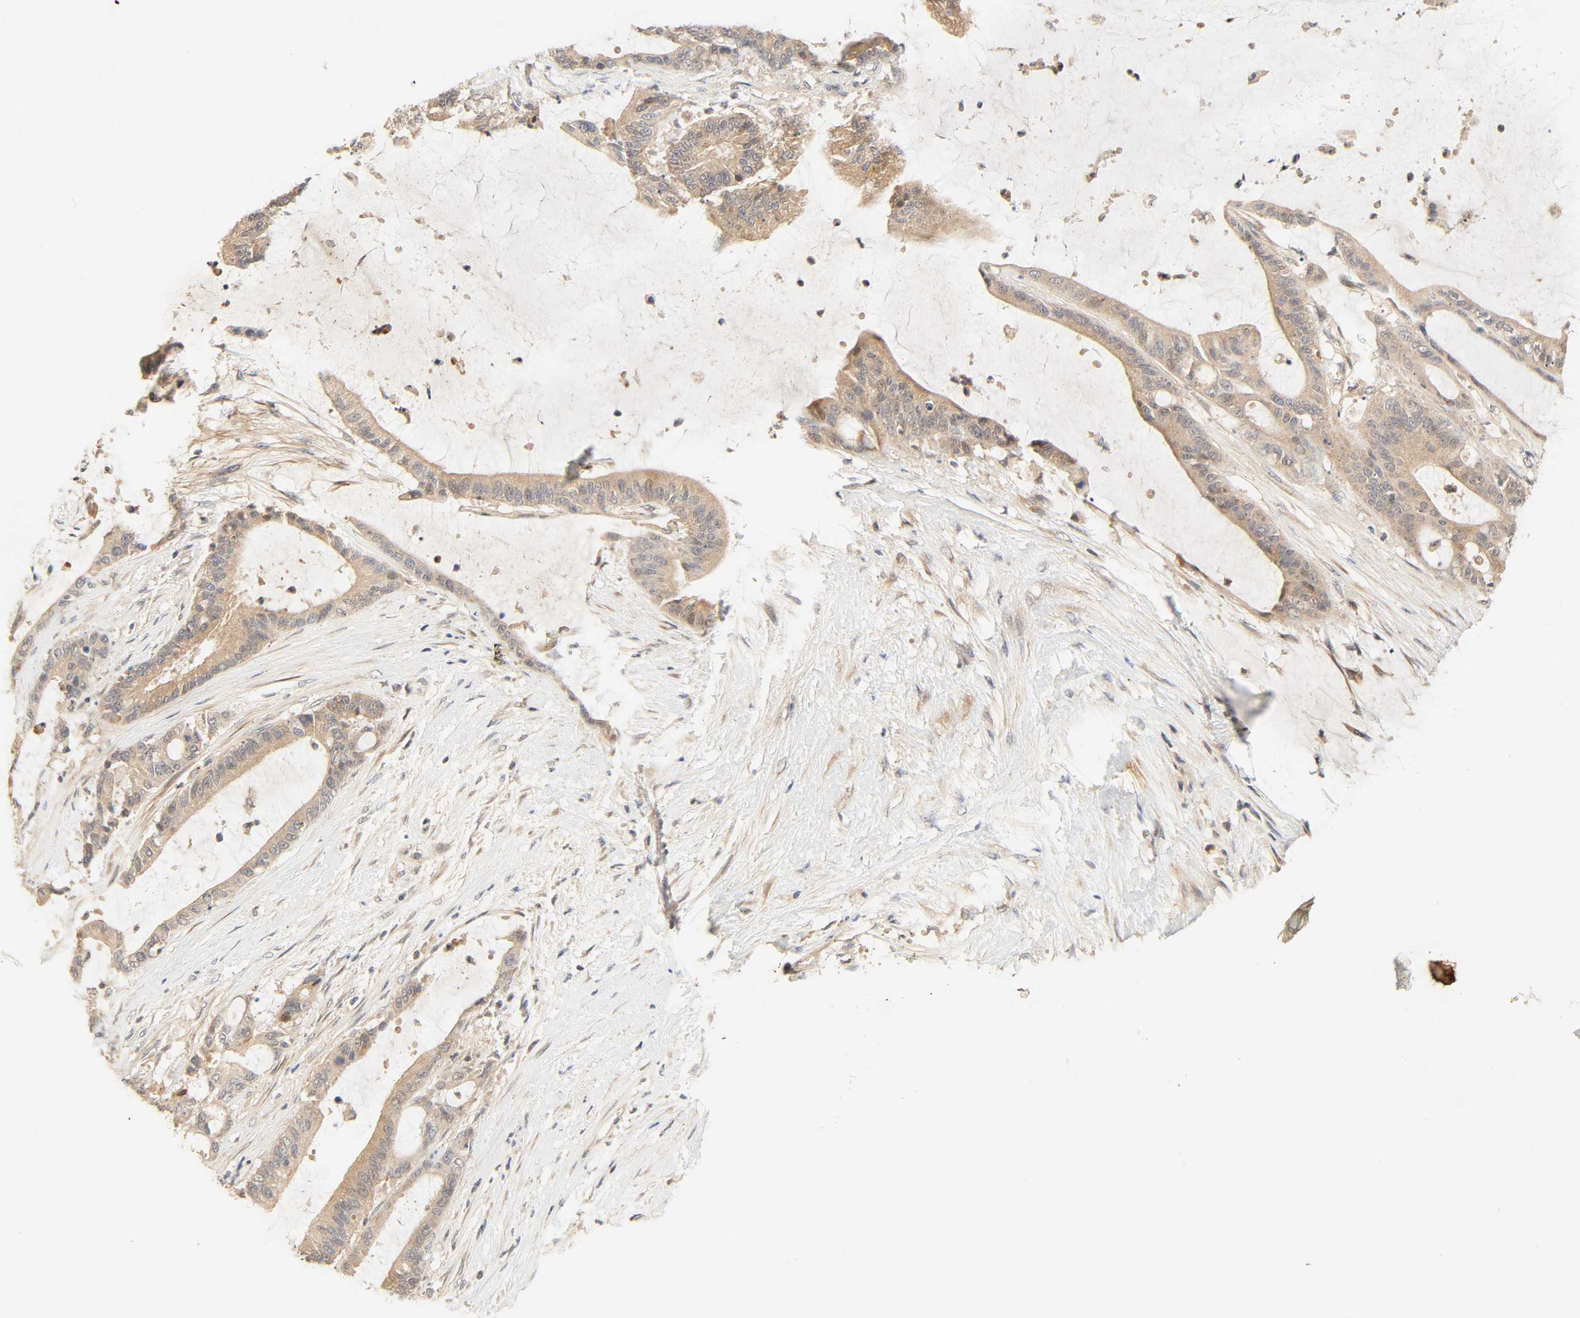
{"staining": {"intensity": "weak", "quantity": ">75%", "location": "cytoplasmic/membranous"}, "tissue": "liver cancer", "cell_type": "Tumor cells", "image_type": "cancer", "snomed": [{"axis": "morphology", "description": "Cholangiocarcinoma"}, {"axis": "topography", "description": "Liver"}], "caption": "Protein expression analysis of human liver cancer (cholangiocarcinoma) reveals weak cytoplasmic/membranous expression in approximately >75% of tumor cells.", "gene": "CACNA1G", "patient": {"sex": "female", "age": 73}}